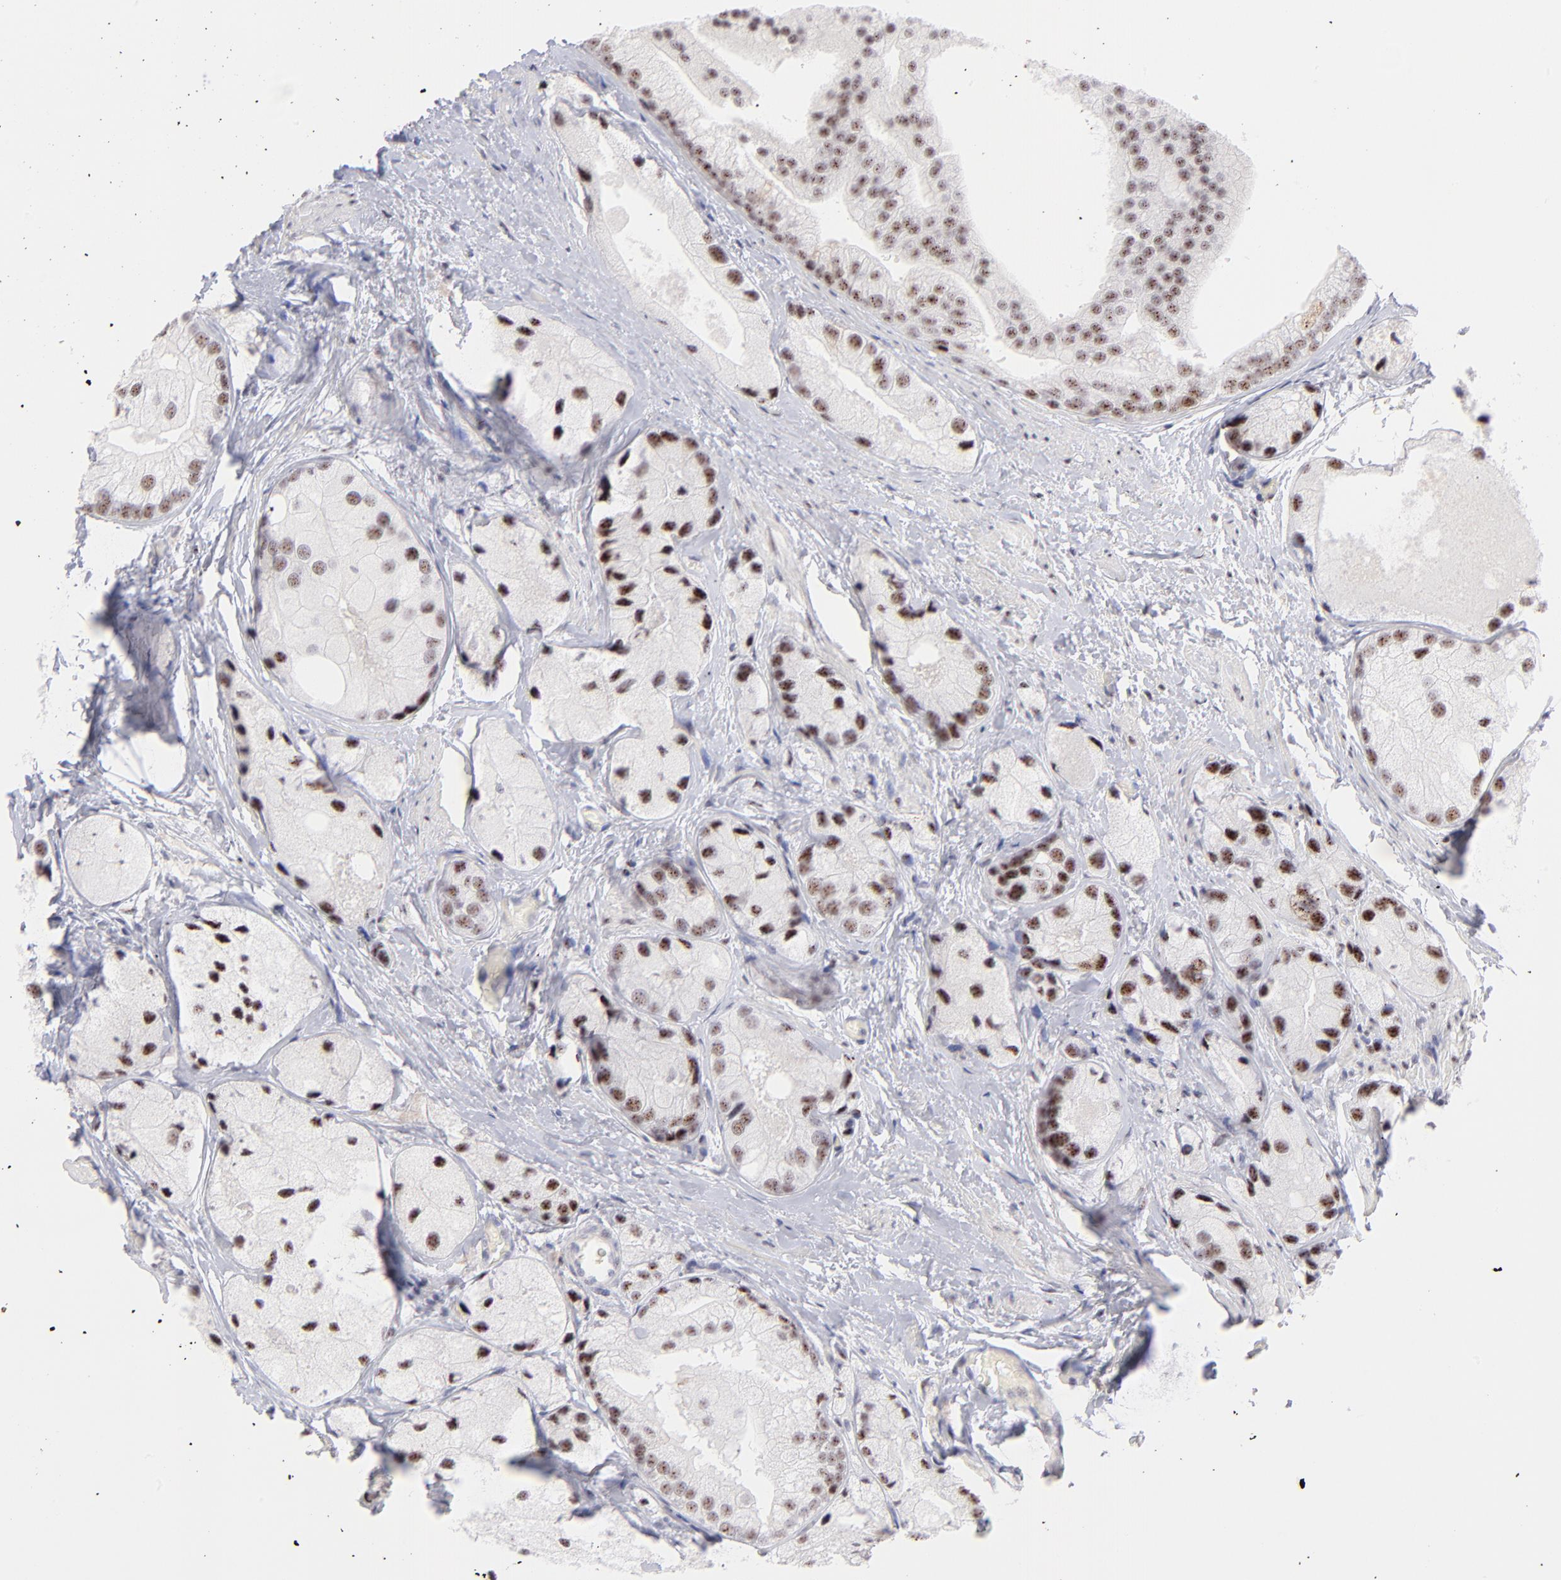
{"staining": {"intensity": "moderate", "quantity": ">75%", "location": "nuclear"}, "tissue": "prostate cancer", "cell_type": "Tumor cells", "image_type": "cancer", "snomed": [{"axis": "morphology", "description": "Adenocarcinoma, Low grade"}, {"axis": "topography", "description": "Prostate"}], "caption": "Protein expression analysis of human low-grade adenocarcinoma (prostate) reveals moderate nuclear staining in about >75% of tumor cells. (Stains: DAB in brown, nuclei in blue, Microscopy: brightfield microscopy at high magnification).", "gene": "CDC25C", "patient": {"sex": "male", "age": 69}}